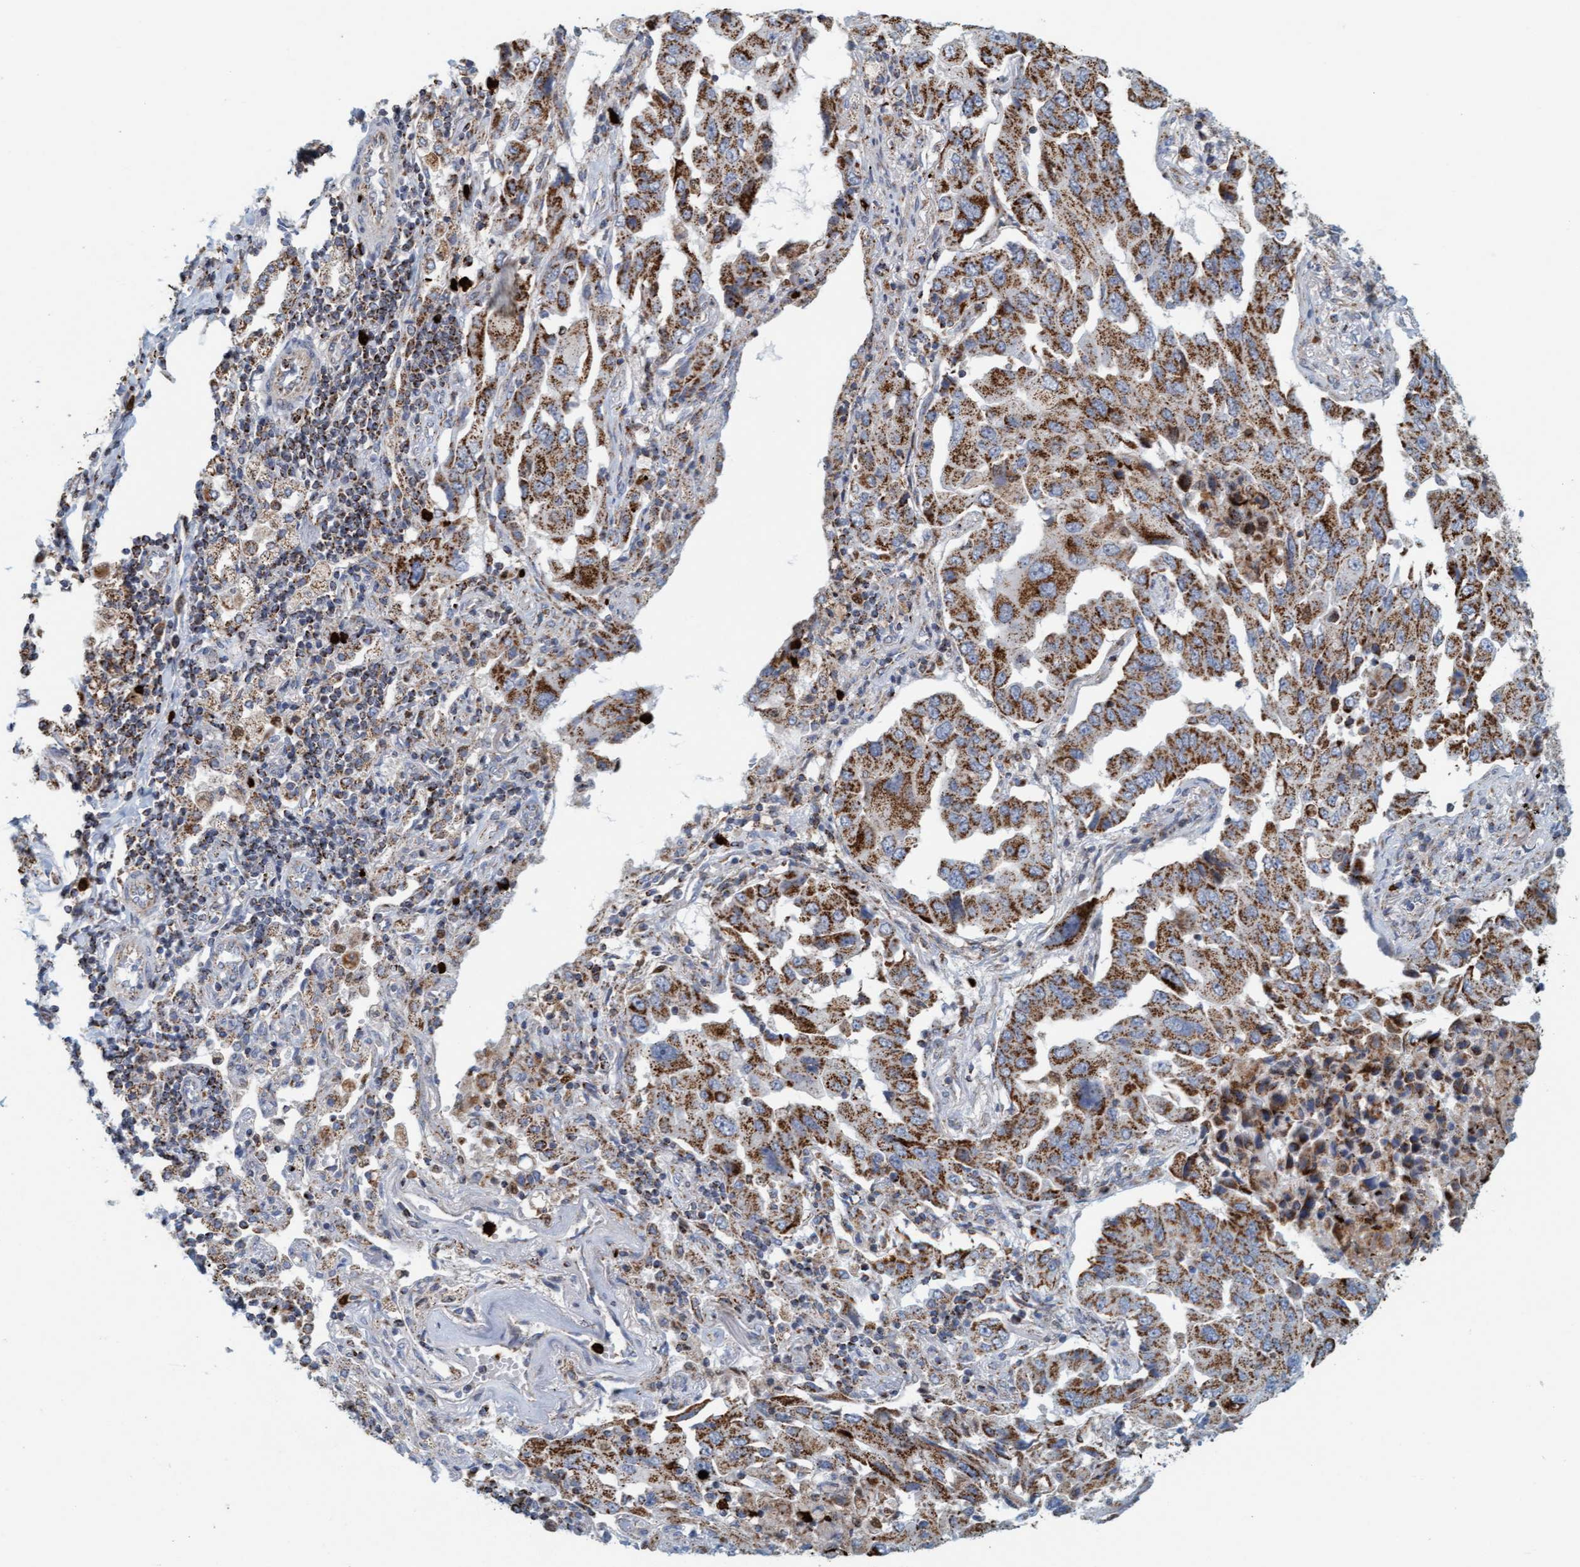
{"staining": {"intensity": "strong", "quantity": ">75%", "location": "cytoplasmic/membranous"}, "tissue": "lung cancer", "cell_type": "Tumor cells", "image_type": "cancer", "snomed": [{"axis": "morphology", "description": "Adenocarcinoma, NOS"}, {"axis": "topography", "description": "Lung"}], "caption": "Adenocarcinoma (lung) tissue shows strong cytoplasmic/membranous staining in approximately >75% of tumor cells Using DAB (3,3'-diaminobenzidine) (brown) and hematoxylin (blue) stains, captured at high magnification using brightfield microscopy.", "gene": "B9D1", "patient": {"sex": "female", "age": 65}}